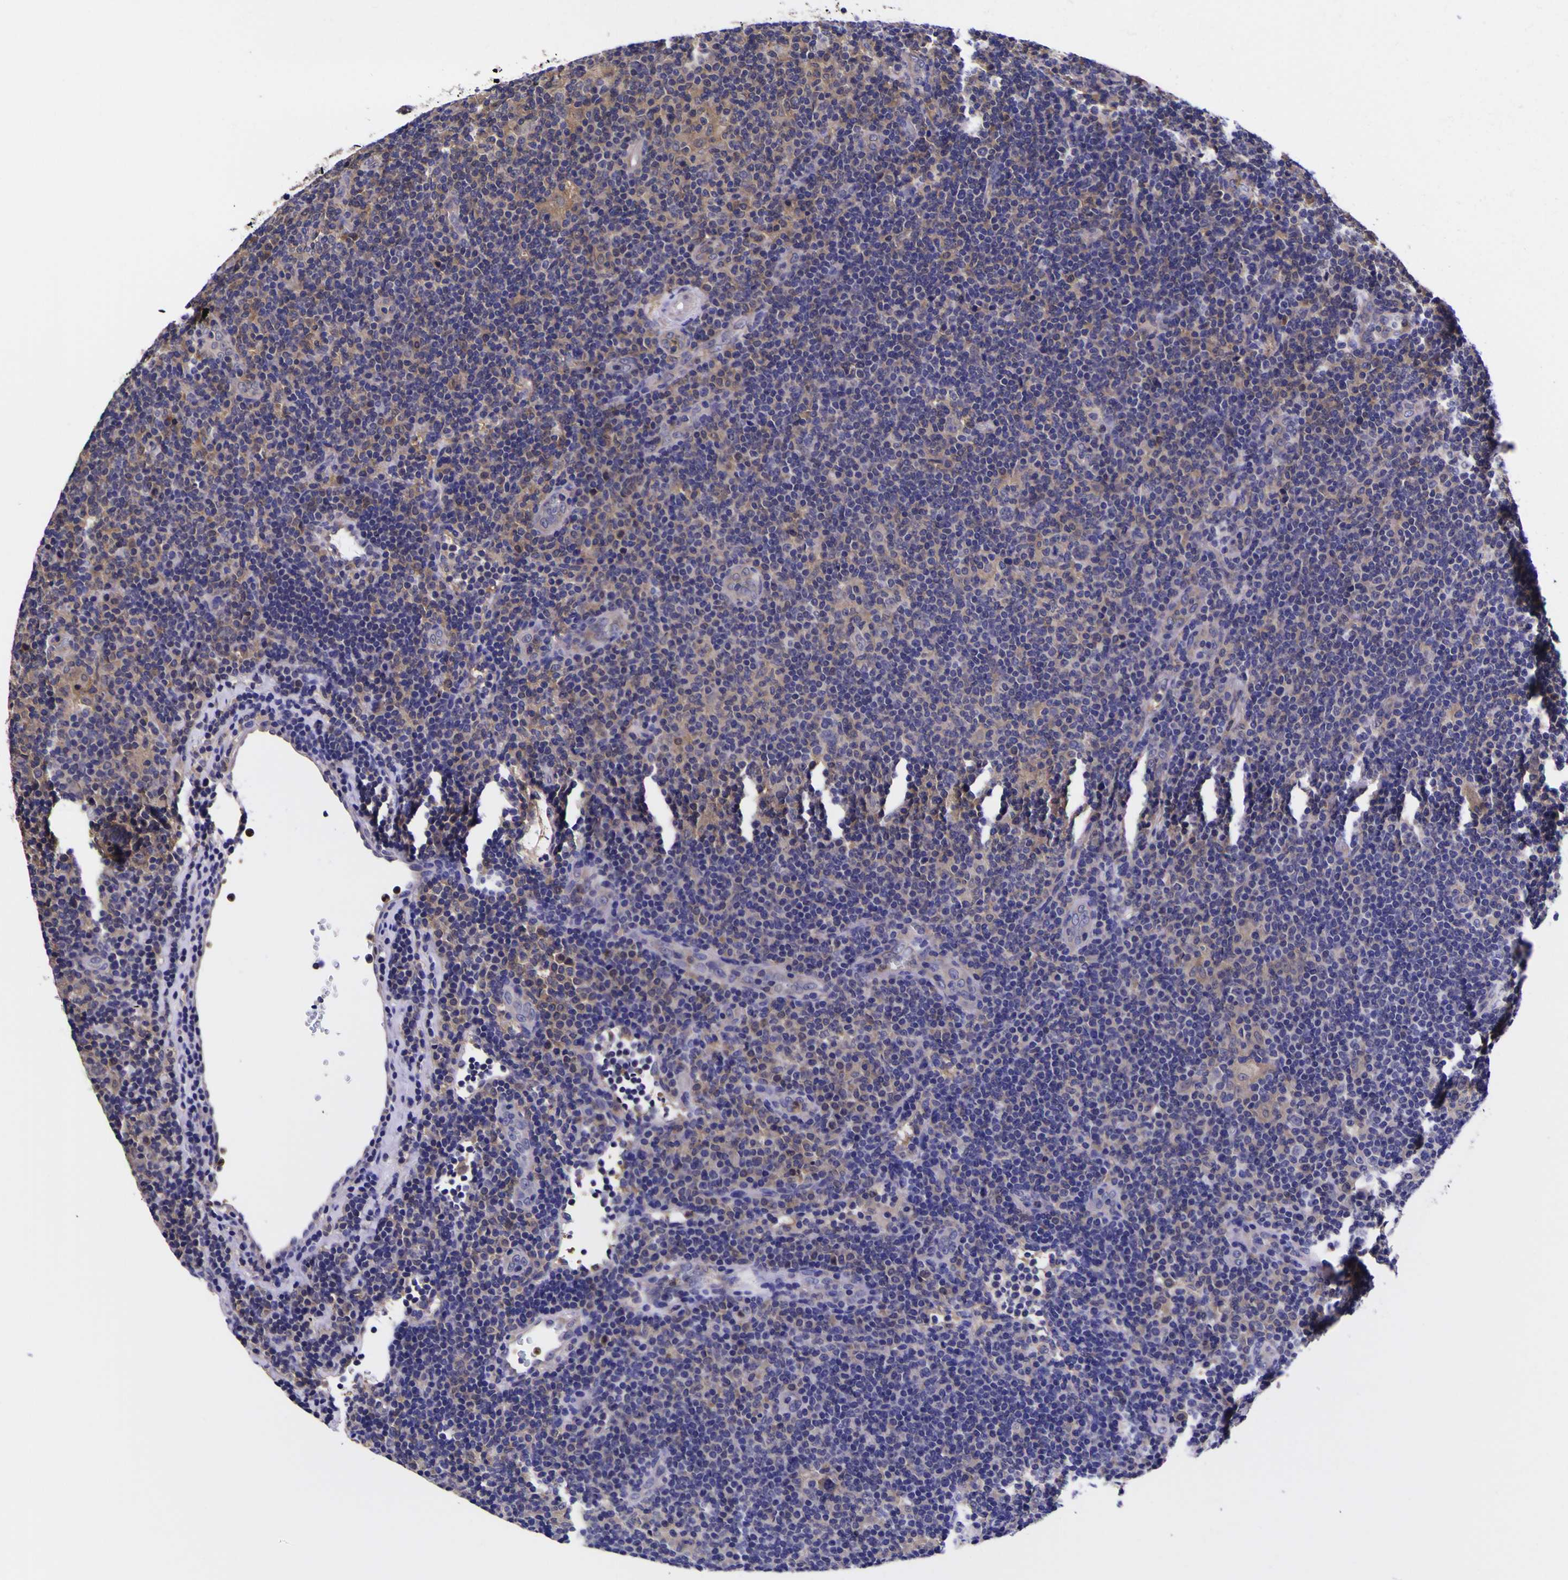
{"staining": {"intensity": "negative", "quantity": "none", "location": "none"}, "tissue": "lymphoma", "cell_type": "Tumor cells", "image_type": "cancer", "snomed": [{"axis": "morphology", "description": "Hodgkin's disease, NOS"}, {"axis": "topography", "description": "Lymph node"}], "caption": "Immunohistochemistry (IHC) photomicrograph of neoplastic tissue: human Hodgkin's disease stained with DAB demonstrates no significant protein staining in tumor cells.", "gene": "MAPK14", "patient": {"sex": "female", "age": 57}}